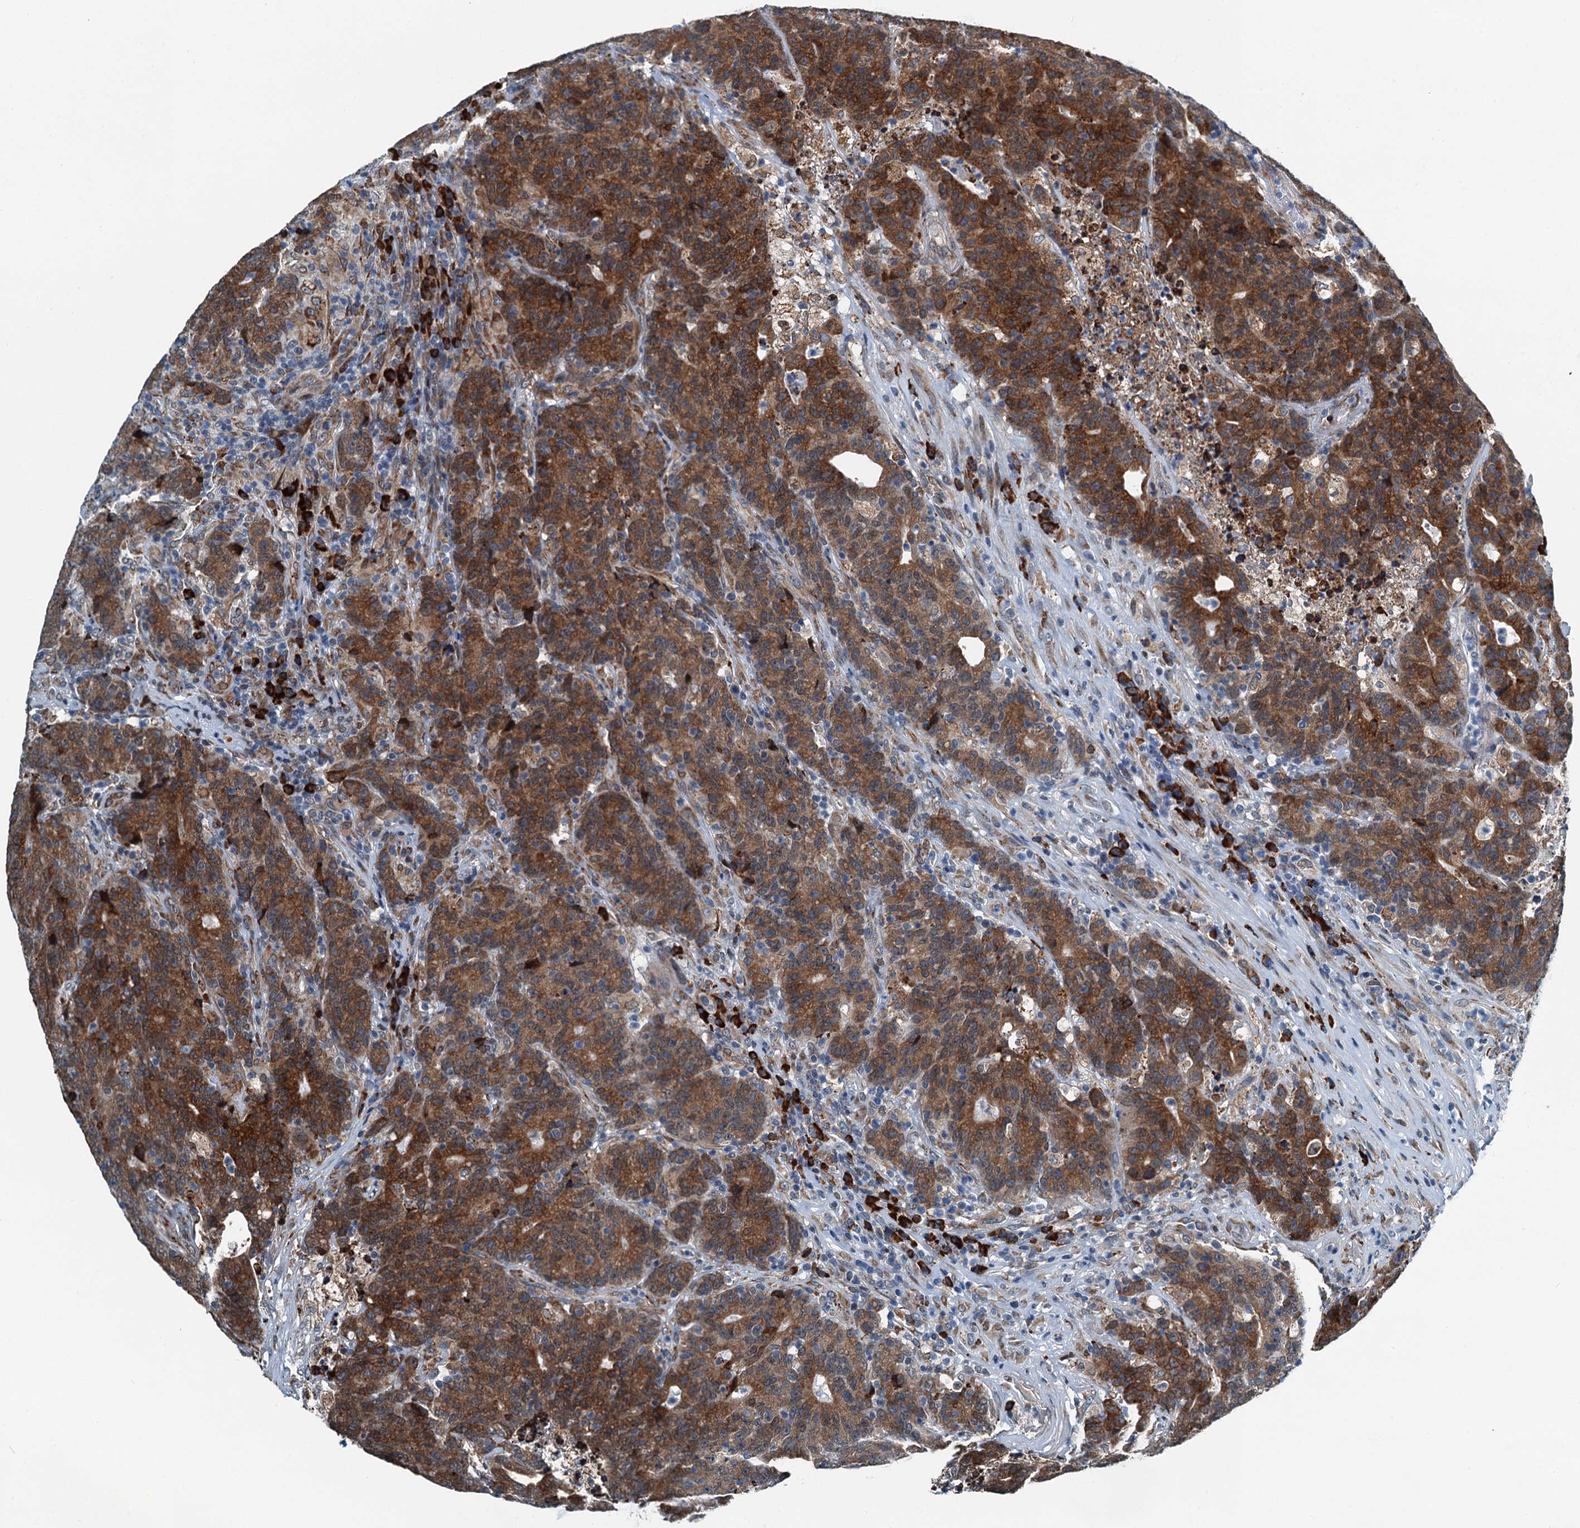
{"staining": {"intensity": "strong", "quantity": ">75%", "location": "cytoplasmic/membranous"}, "tissue": "colorectal cancer", "cell_type": "Tumor cells", "image_type": "cancer", "snomed": [{"axis": "morphology", "description": "Adenocarcinoma, NOS"}, {"axis": "topography", "description": "Colon"}], "caption": "Protein analysis of adenocarcinoma (colorectal) tissue exhibits strong cytoplasmic/membranous staining in approximately >75% of tumor cells. (IHC, brightfield microscopy, high magnification).", "gene": "TAMALIN", "patient": {"sex": "female", "age": 75}}